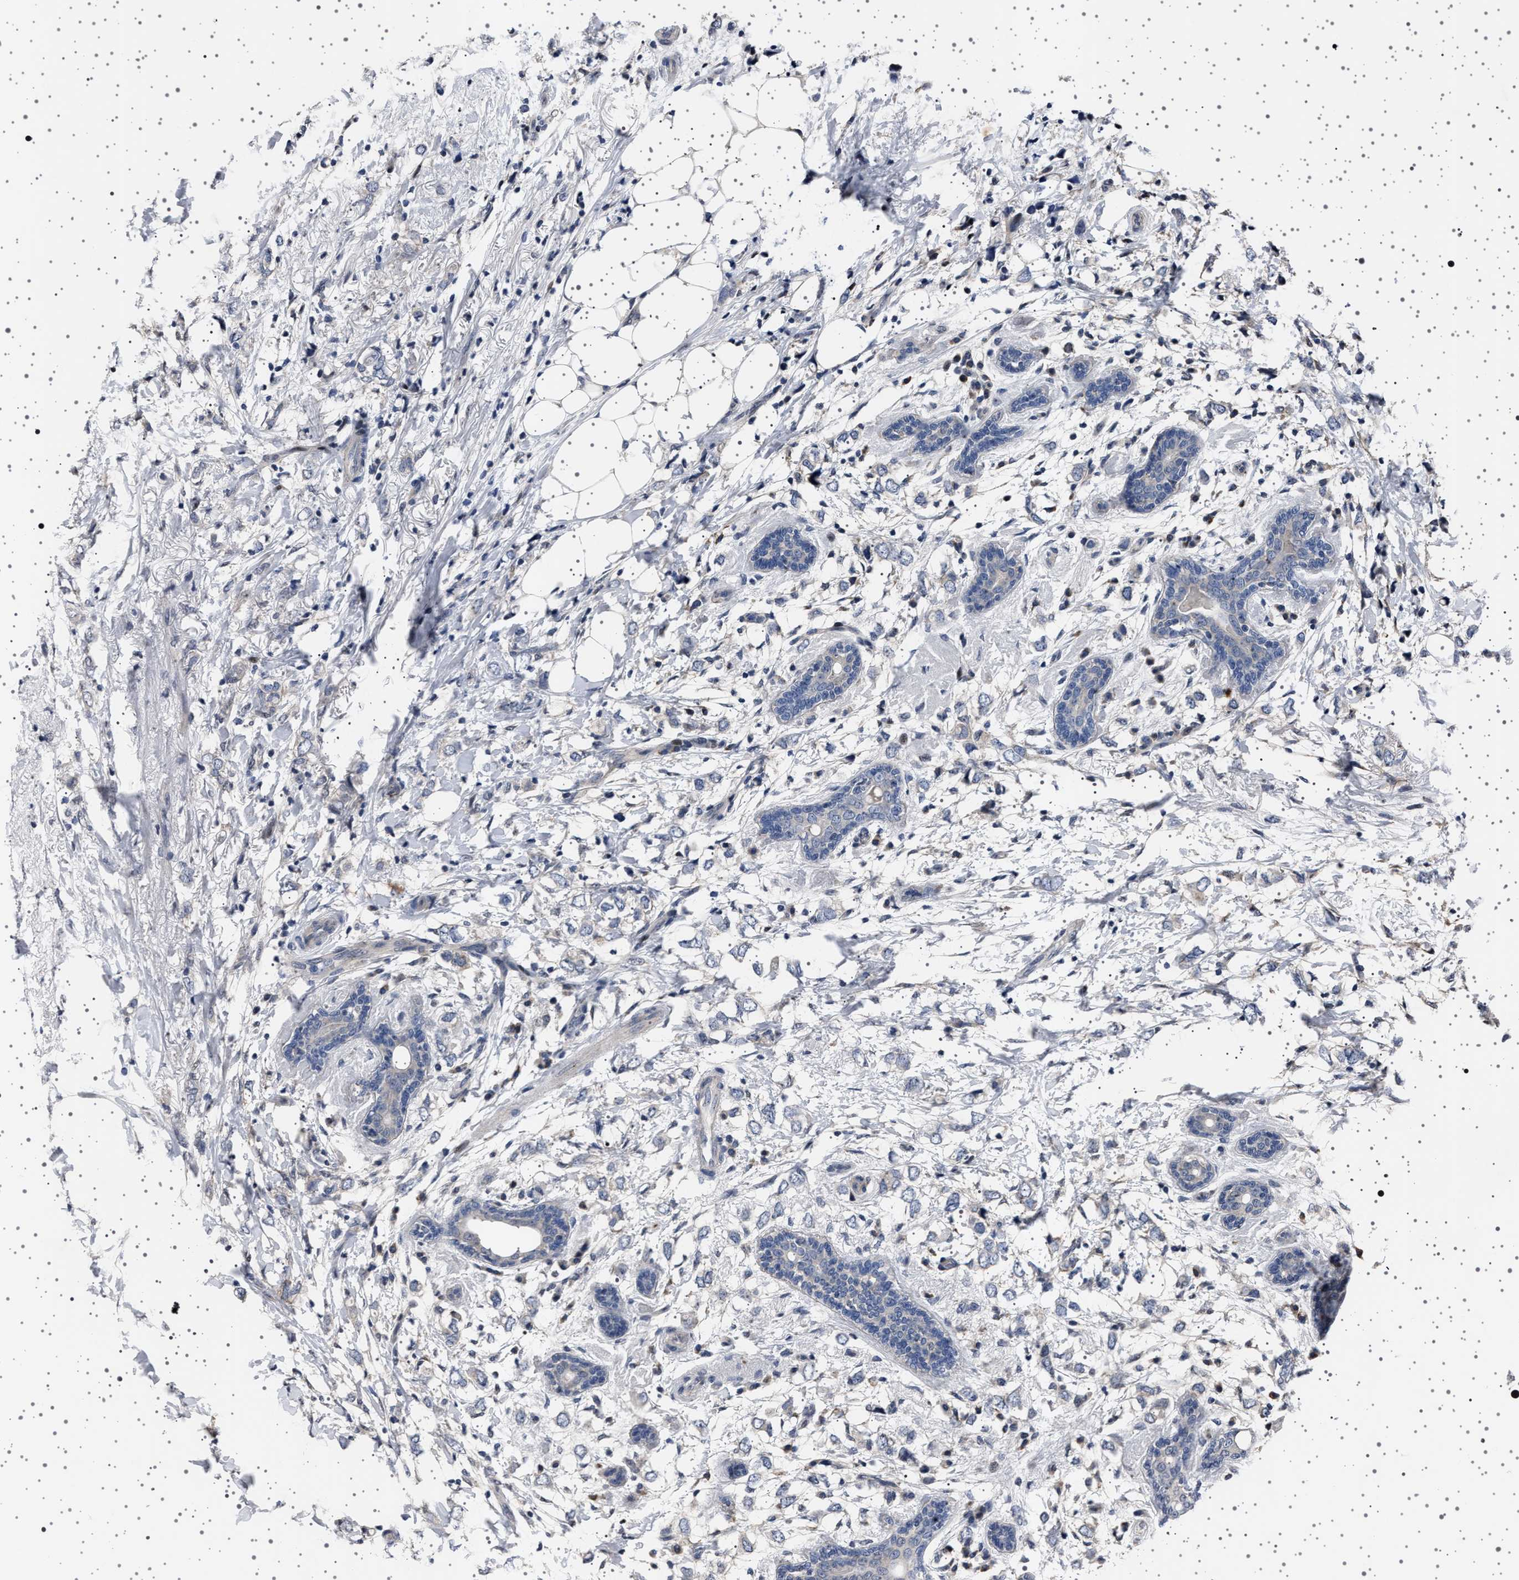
{"staining": {"intensity": "negative", "quantity": "none", "location": "none"}, "tissue": "breast cancer", "cell_type": "Tumor cells", "image_type": "cancer", "snomed": [{"axis": "morphology", "description": "Normal tissue, NOS"}, {"axis": "morphology", "description": "Lobular carcinoma"}, {"axis": "topography", "description": "Breast"}], "caption": "This is an immunohistochemistry image of breast cancer (lobular carcinoma). There is no expression in tumor cells.", "gene": "PAK5", "patient": {"sex": "female", "age": 47}}